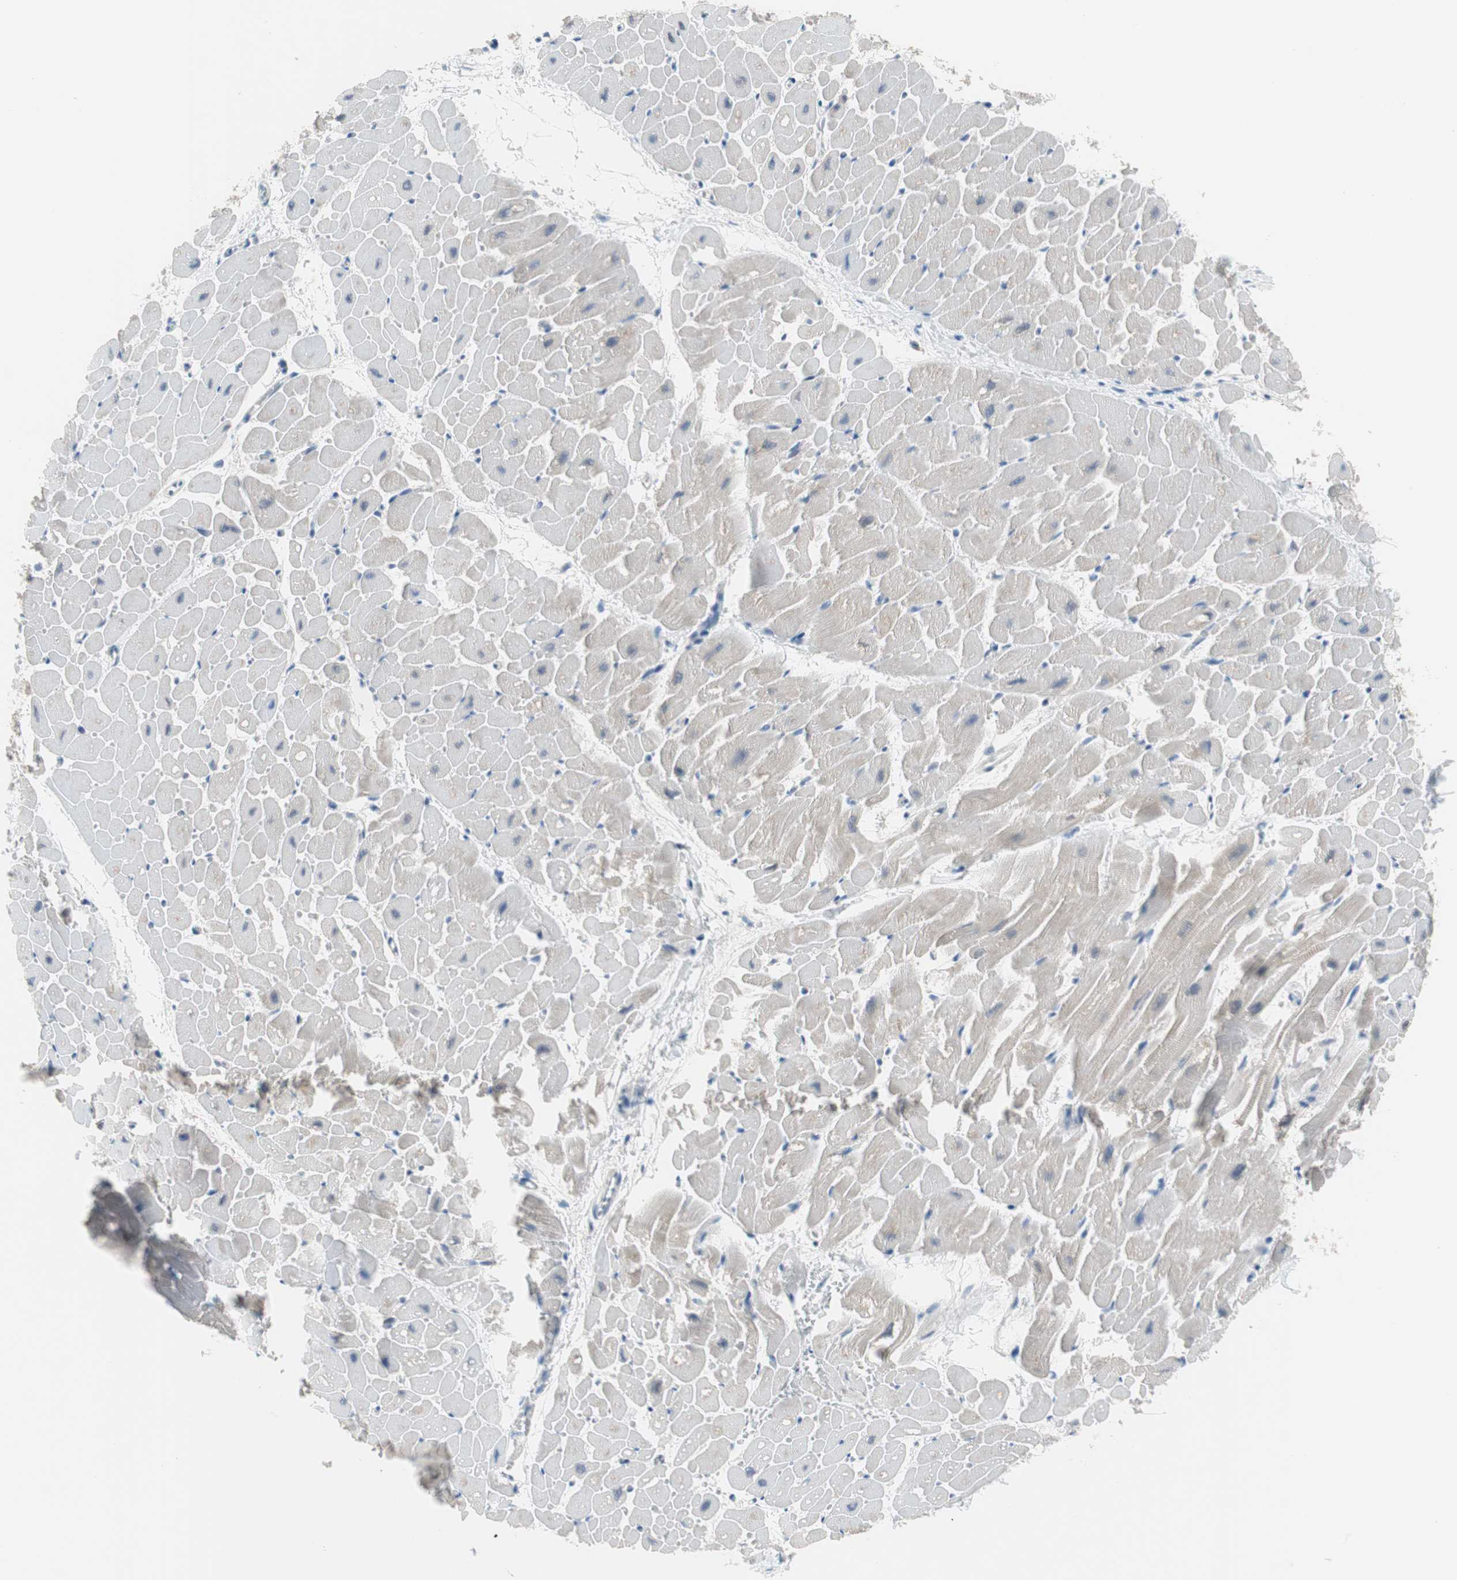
{"staining": {"intensity": "negative", "quantity": "none", "location": "none"}, "tissue": "heart muscle", "cell_type": "Cardiomyocytes", "image_type": "normal", "snomed": [{"axis": "morphology", "description": "Normal tissue, NOS"}, {"axis": "topography", "description": "Heart"}], "caption": "DAB (3,3'-diaminobenzidine) immunohistochemical staining of normal human heart muscle shows no significant expression in cardiomyocytes.", "gene": "GRHL1", "patient": {"sex": "male", "age": 45}}